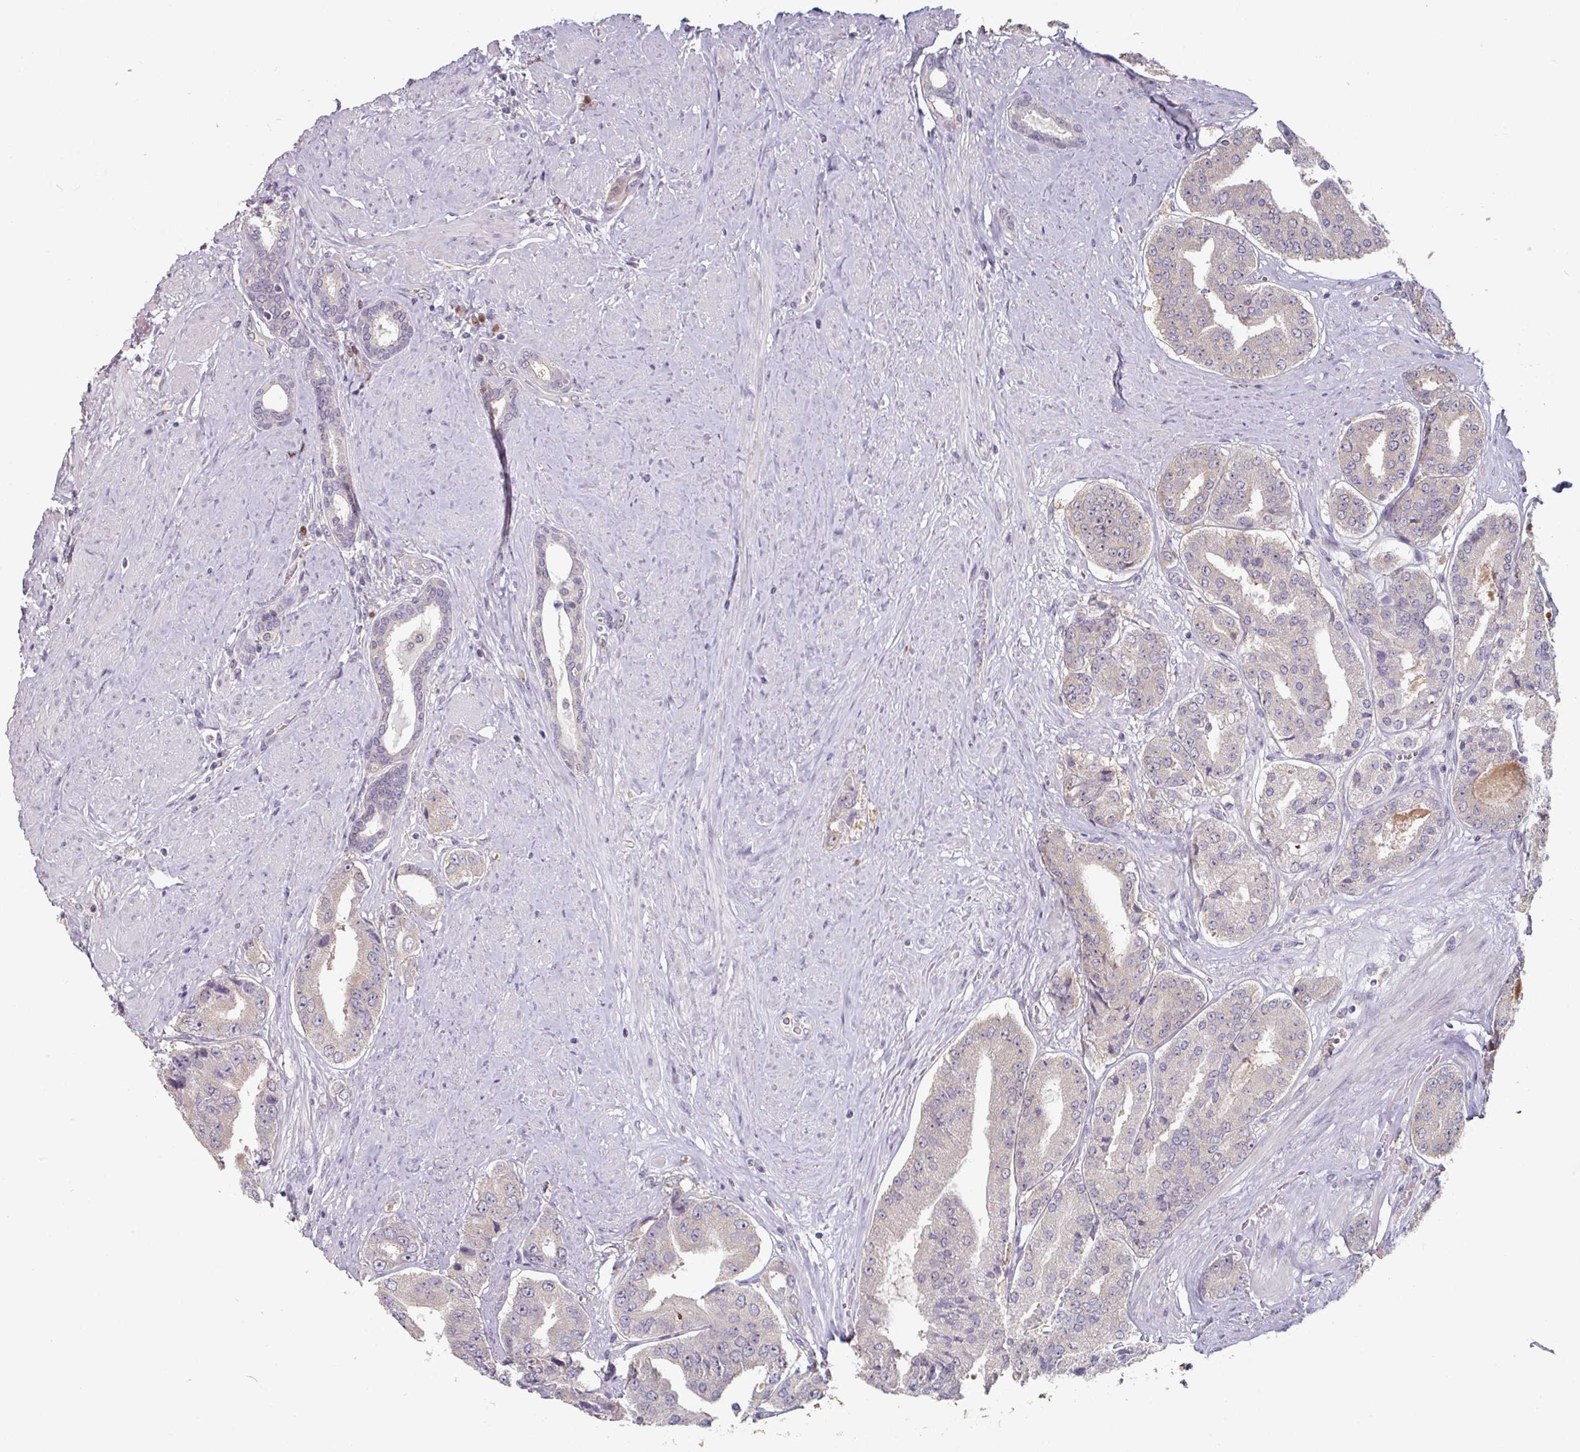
{"staining": {"intensity": "negative", "quantity": "none", "location": "none"}, "tissue": "prostate cancer", "cell_type": "Tumor cells", "image_type": "cancer", "snomed": [{"axis": "morphology", "description": "Adenocarcinoma, High grade"}, {"axis": "topography", "description": "Prostate"}], "caption": "IHC of prostate cancer reveals no staining in tumor cells.", "gene": "ZBTB6", "patient": {"sex": "male", "age": 63}}